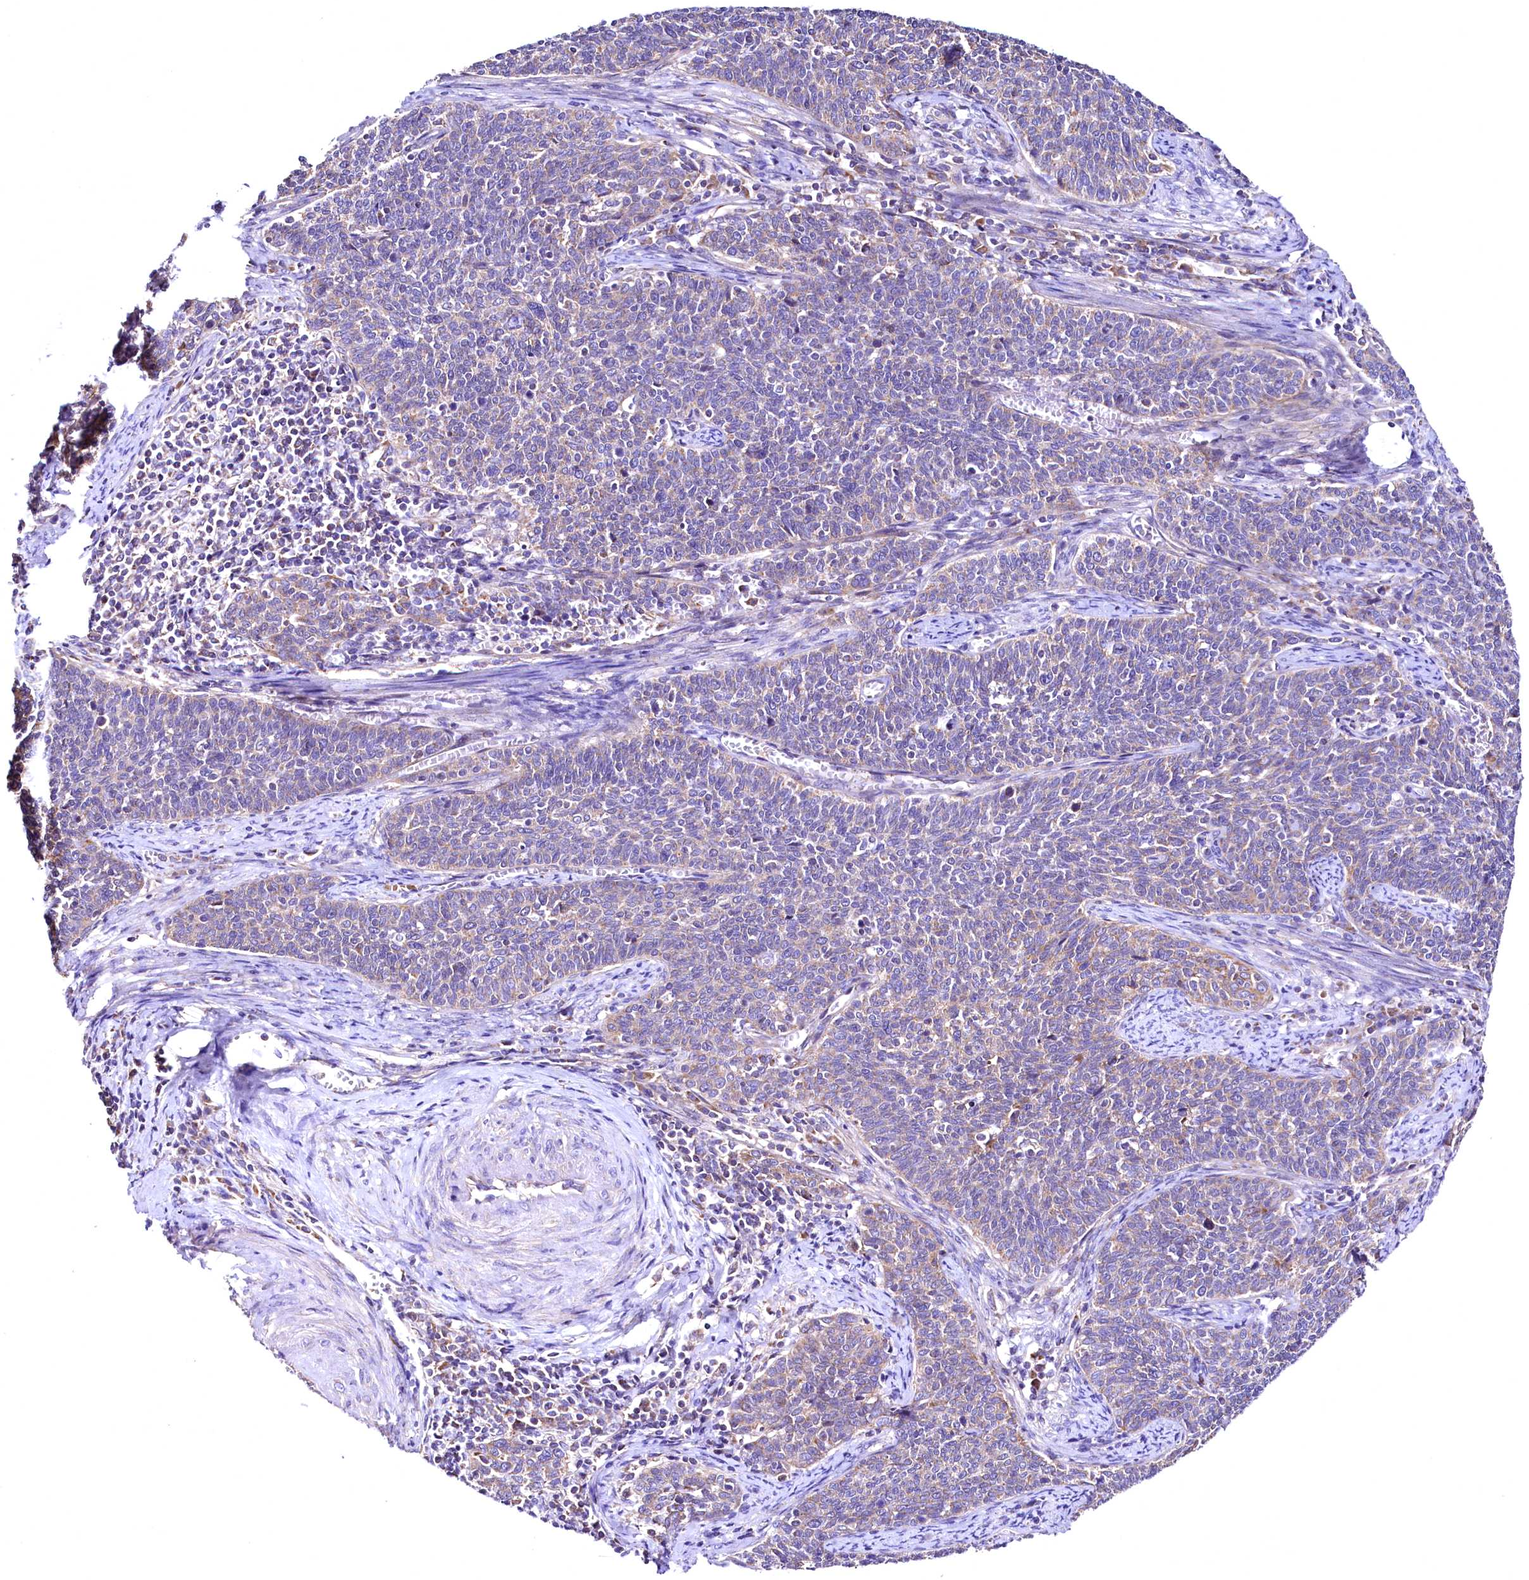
{"staining": {"intensity": "weak", "quantity": "<25%", "location": "cytoplasmic/membranous"}, "tissue": "cervical cancer", "cell_type": "Tumor cells", "image_type": "cancer", "snomed": [{"axis": "morphology", "description": "Squamous cell carcinoma, NOS"}, {"axis": "topography", "description": "Cervix"}], "caption": "Image shows no protein staining in tumor cells of cervical squamous cell carcinoma tissue.", "gene": "MRPL57", "patient": {"sex": "female", "age": 39}}